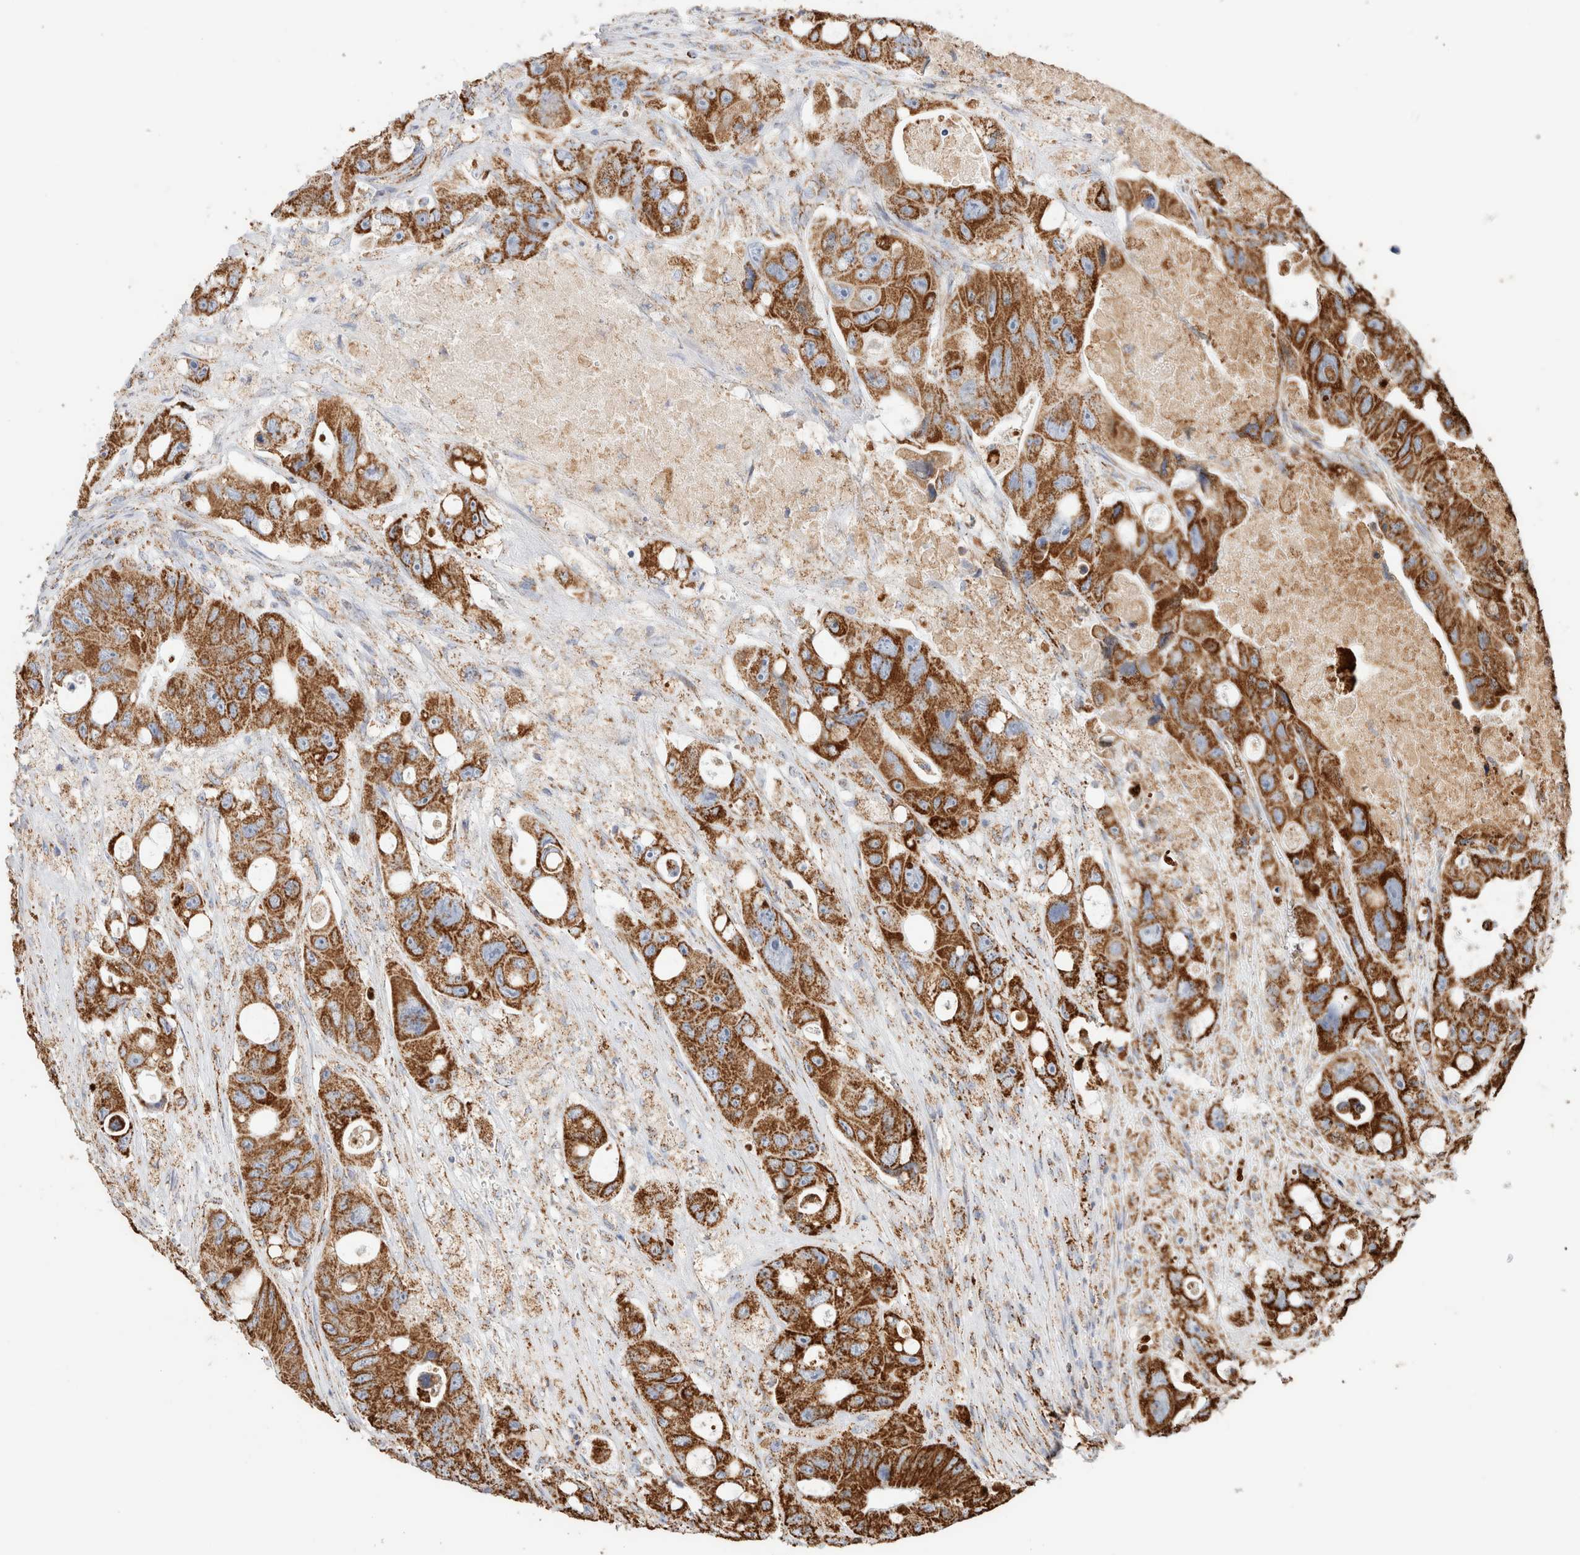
{"staining": {"intensity": "strong", "quantity": ">75%", "location": "cytoplasmic/membranous"}, "tissue": "colorectal cancer", "cell_type": "Tumor cells", "image_type": "cancer", "snomed": [{"axis": "morphology", "description": "Adenocarcinoma, NOS"}, {"axis": "topography", "description": "Colon"}], "caption": "Immunohistochemical staining of colorectal cancer (adenocarcinoma) reveals strong cytoplasmic/membranous protein positivity in about >75% of tumor cells.", "gene": "C1QBP", "patient": {"sex": "female", "age": 46}}